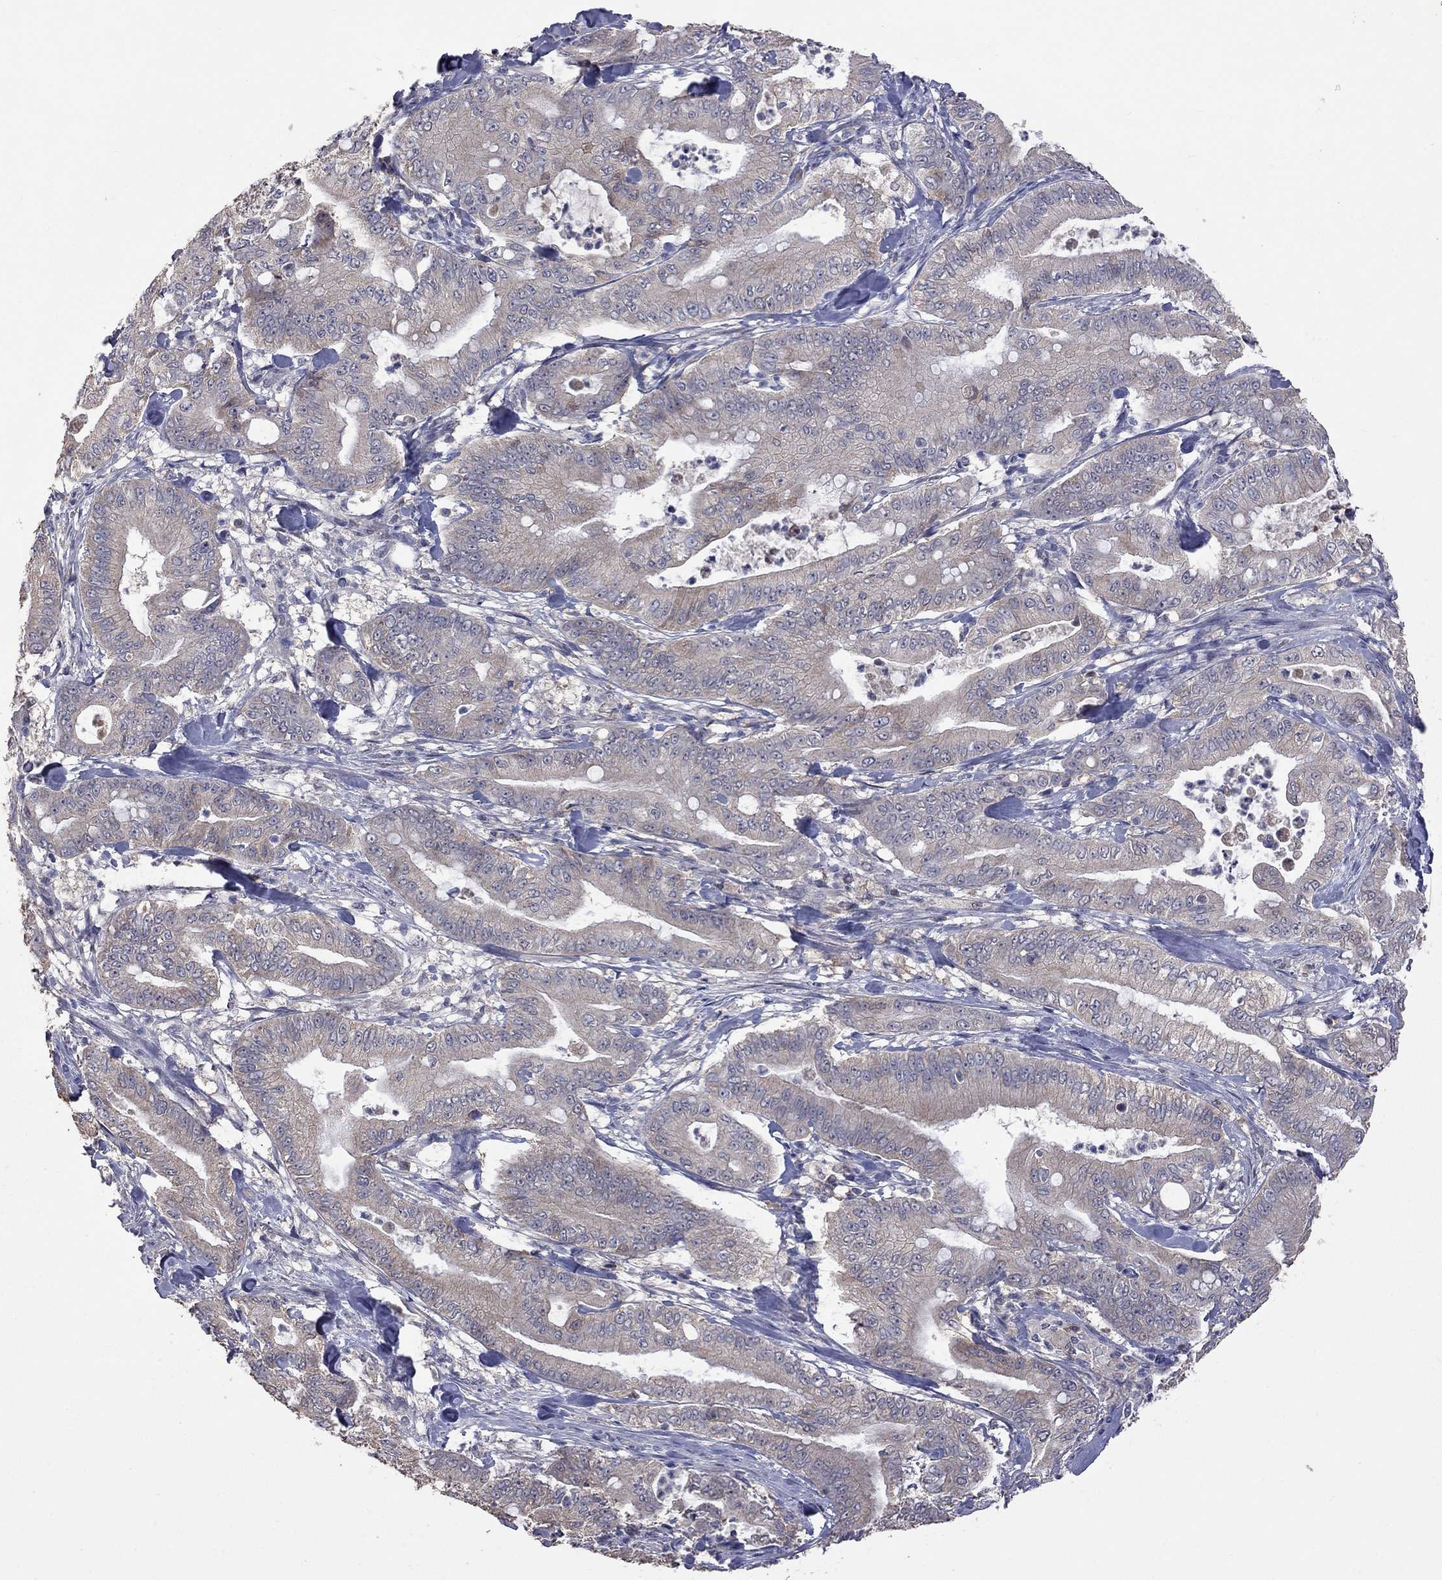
{"staining": {"intensity": "weak", "quantity": ">75%", "location": "cytoplasmic/membranous"}, "tissue": "pancreatic cancer", "cell_type": "Tumor cells", "image_type": "cancer", "snomed": [{"axis": "morphology", "description": "Adenocarcinoma, NOS"}, {"axis": "topography", "description": "Pancreas"}], "caption": "IHC of human pancreatic cancer reveals low levels of weak cytoplasmic/membranous expression in about >75% of tumor cells.", "gene": "HTR6", "patient": {"sex": "male", "age": 71}}